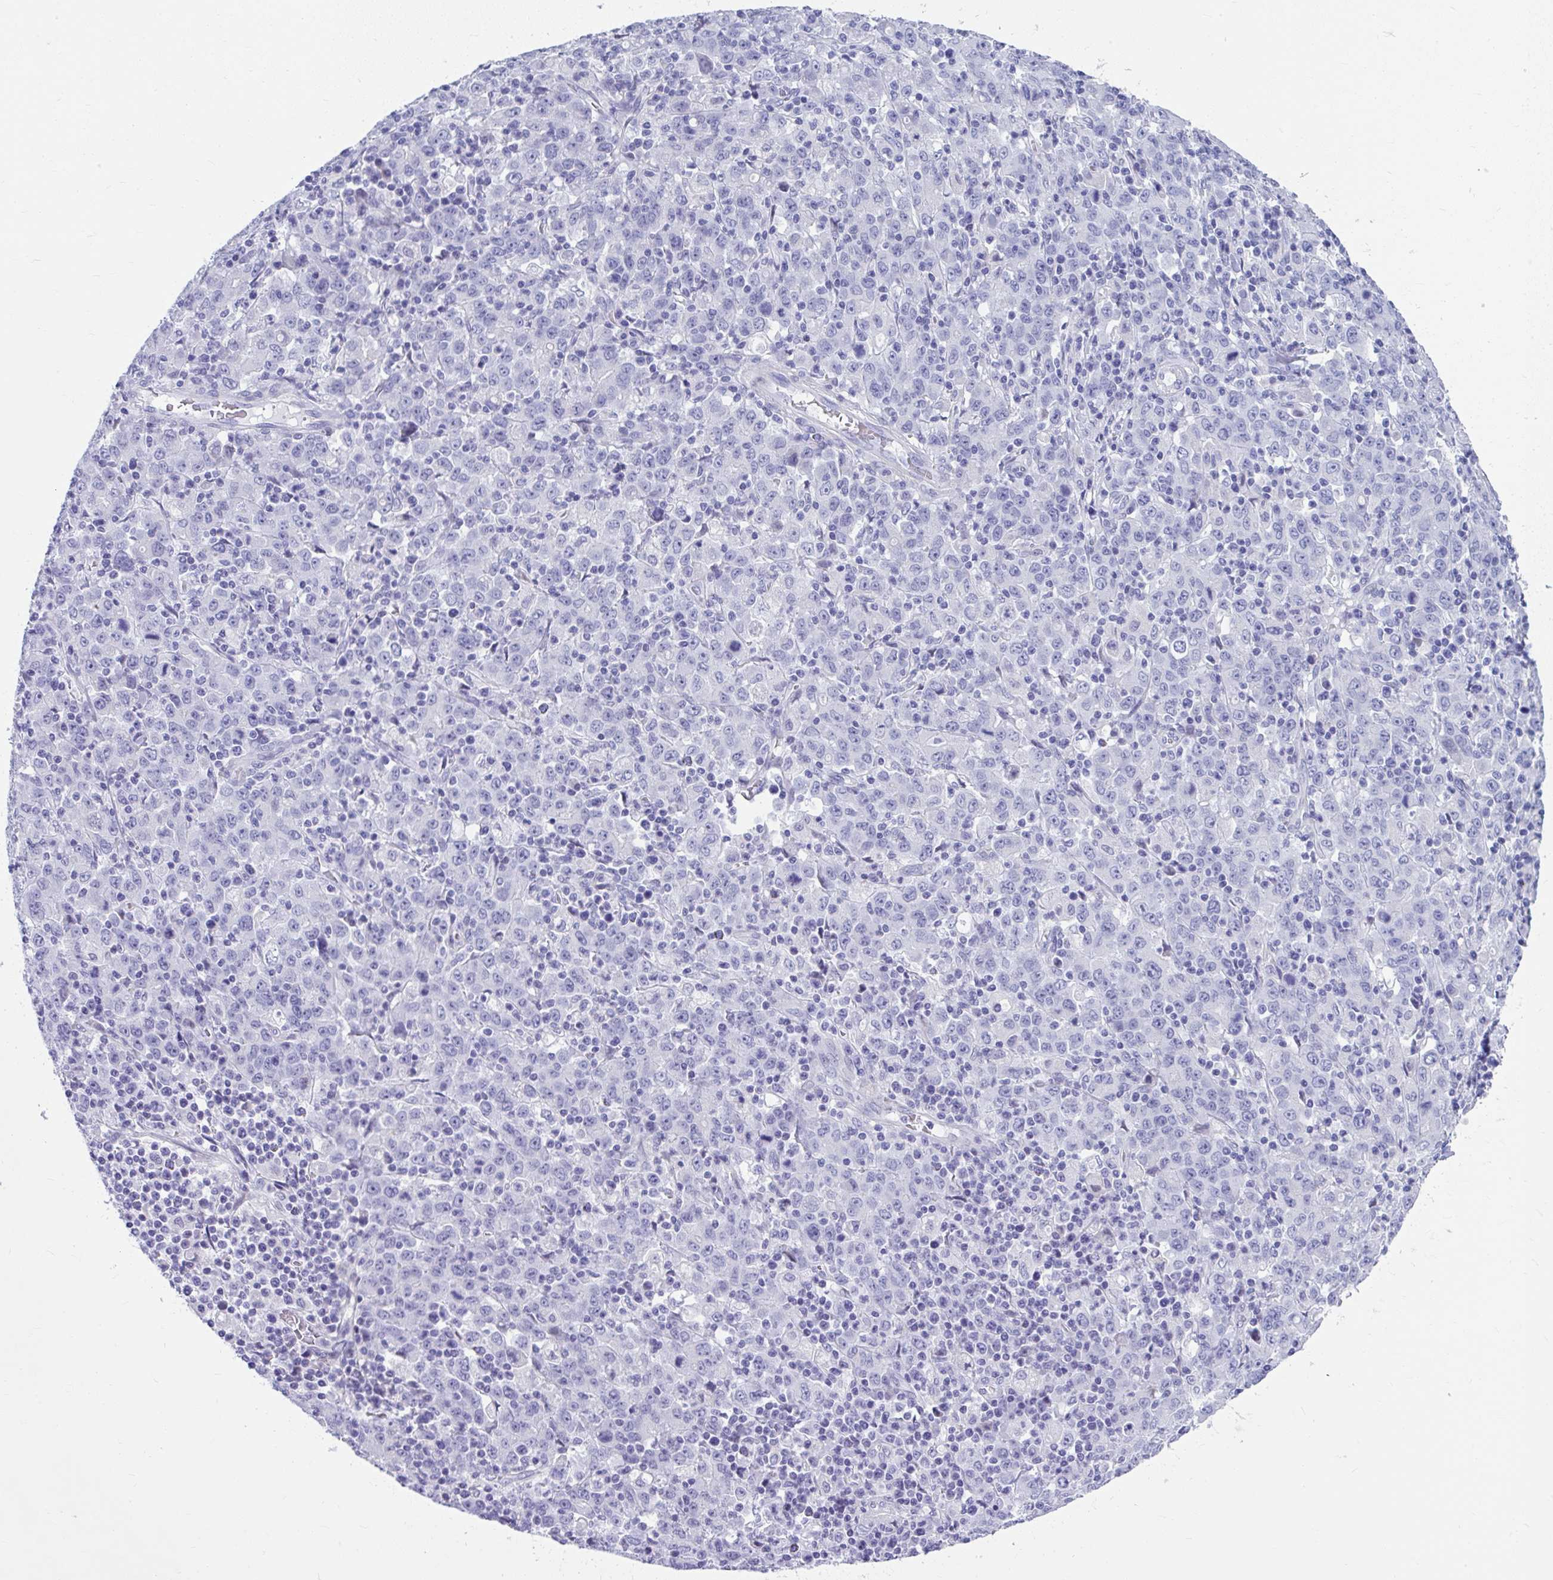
{"staining": {"intensity": "negative", "quantity": "none", "location": "none"}, "tissue": "stomach cancer", "cell_type": "Tumor cells", "image_type": "cancer", "snomed": [{"axis": "morphology", "description": "Adenocarcinoma, NOS"}, {"axis": "topography", "description": "Stomach, upper"}], "caption": "Protein analysis of stomach cancer reveals no significant positivity in tumor cells.", "gene": "ISL1", "patient": {"sex": "male", "age": 69}}